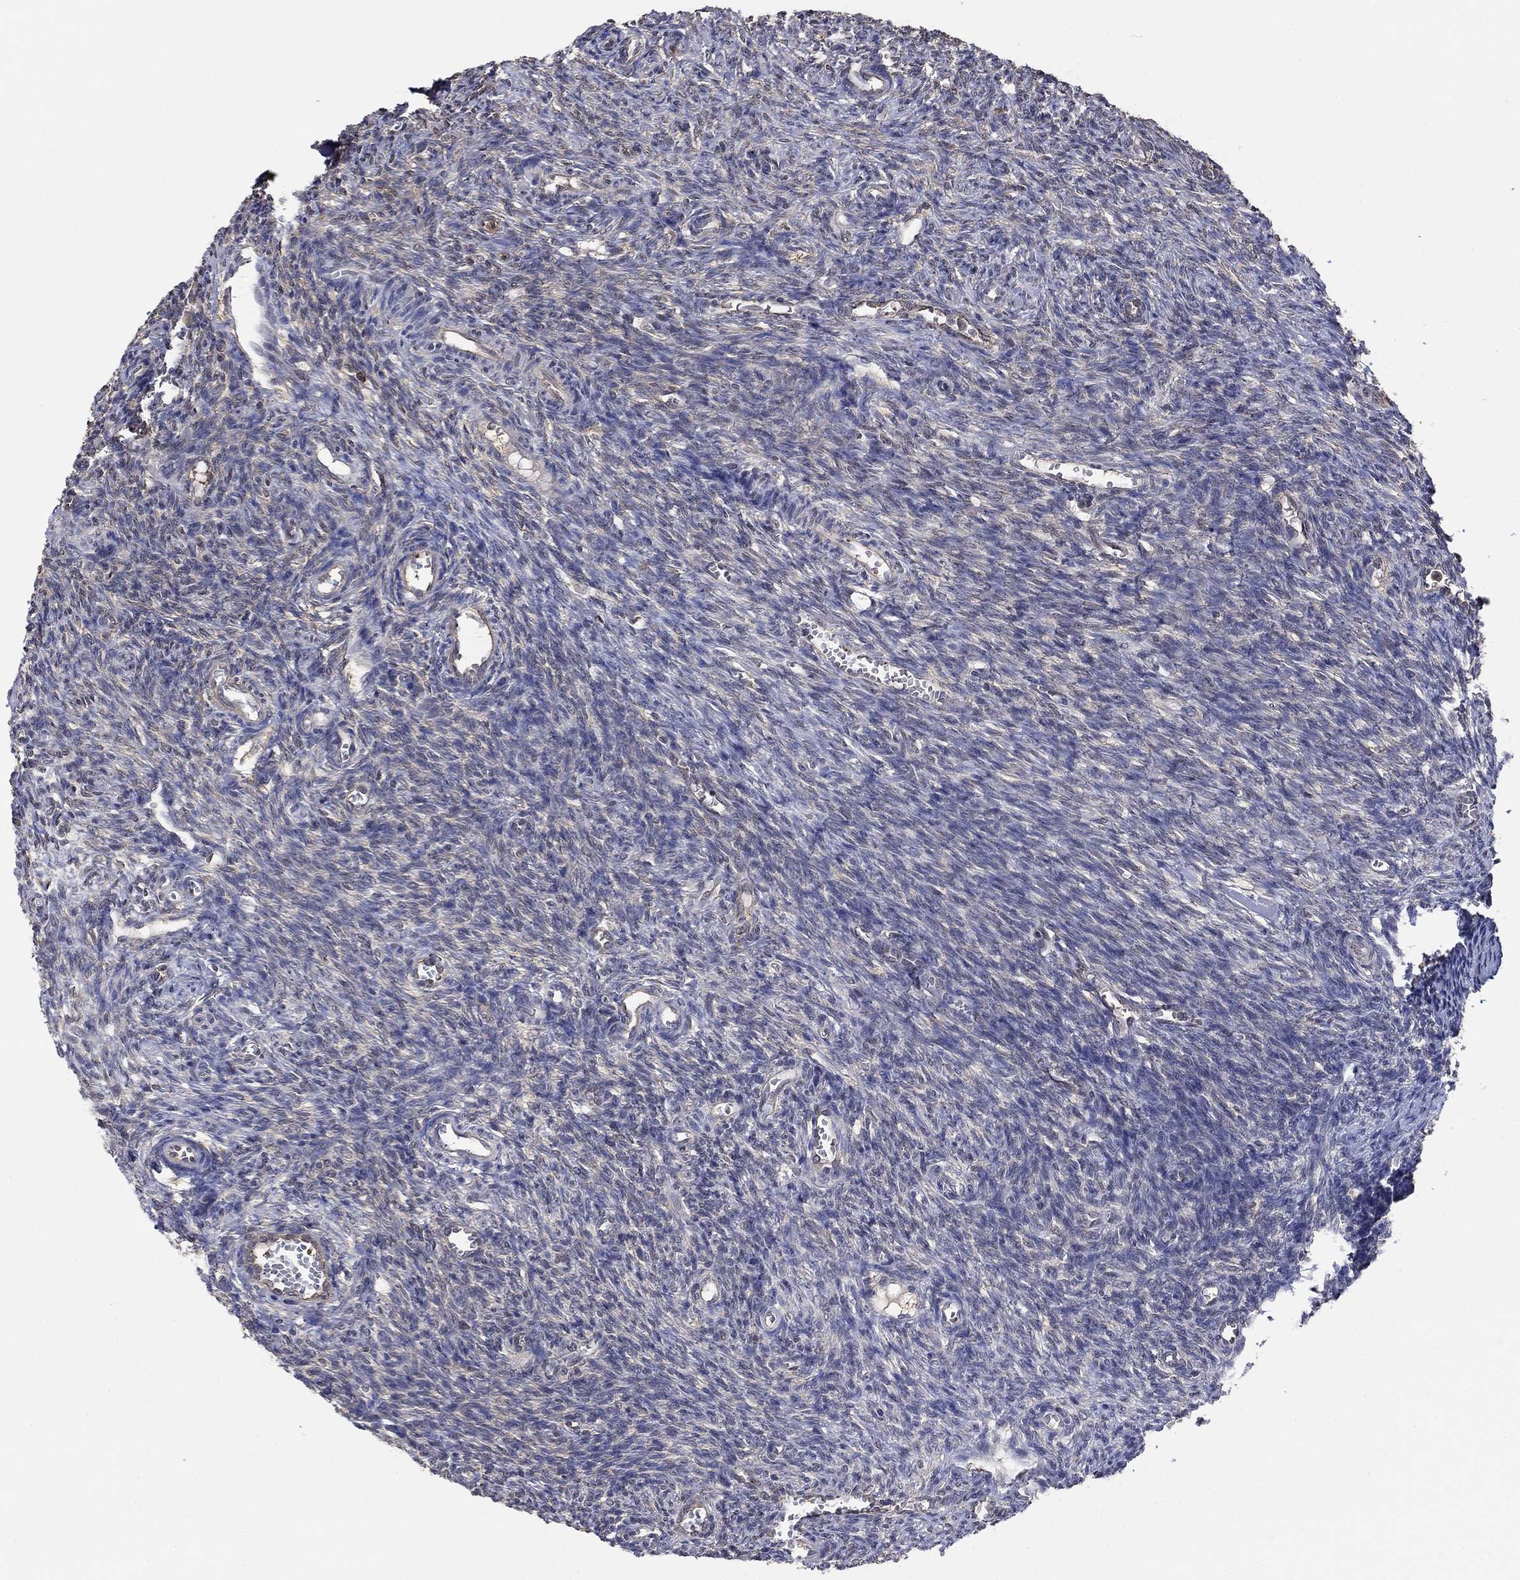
{"staining": {"intensity": "weak", "quantity": ">75%", "location": "cytoplasmic/membranous,nuclear"}, "tissue": "ovary", "cell_type": "Follicle cells", "image_type": "normal", "snomed": [{"axis": "morphology", "description": "Normal tissue, NOS"}, {"axis": "topography", "description": "Ovary"}], "caption": "Approximately >75% of follicle cells in unremarkable ovary display weak cytoplasmic/membranous,nuclear protein positivity as visualized by brown immunohistochemical staining.", "gene": "RNF114", "patient": {"sex": "female", "age": 27}}